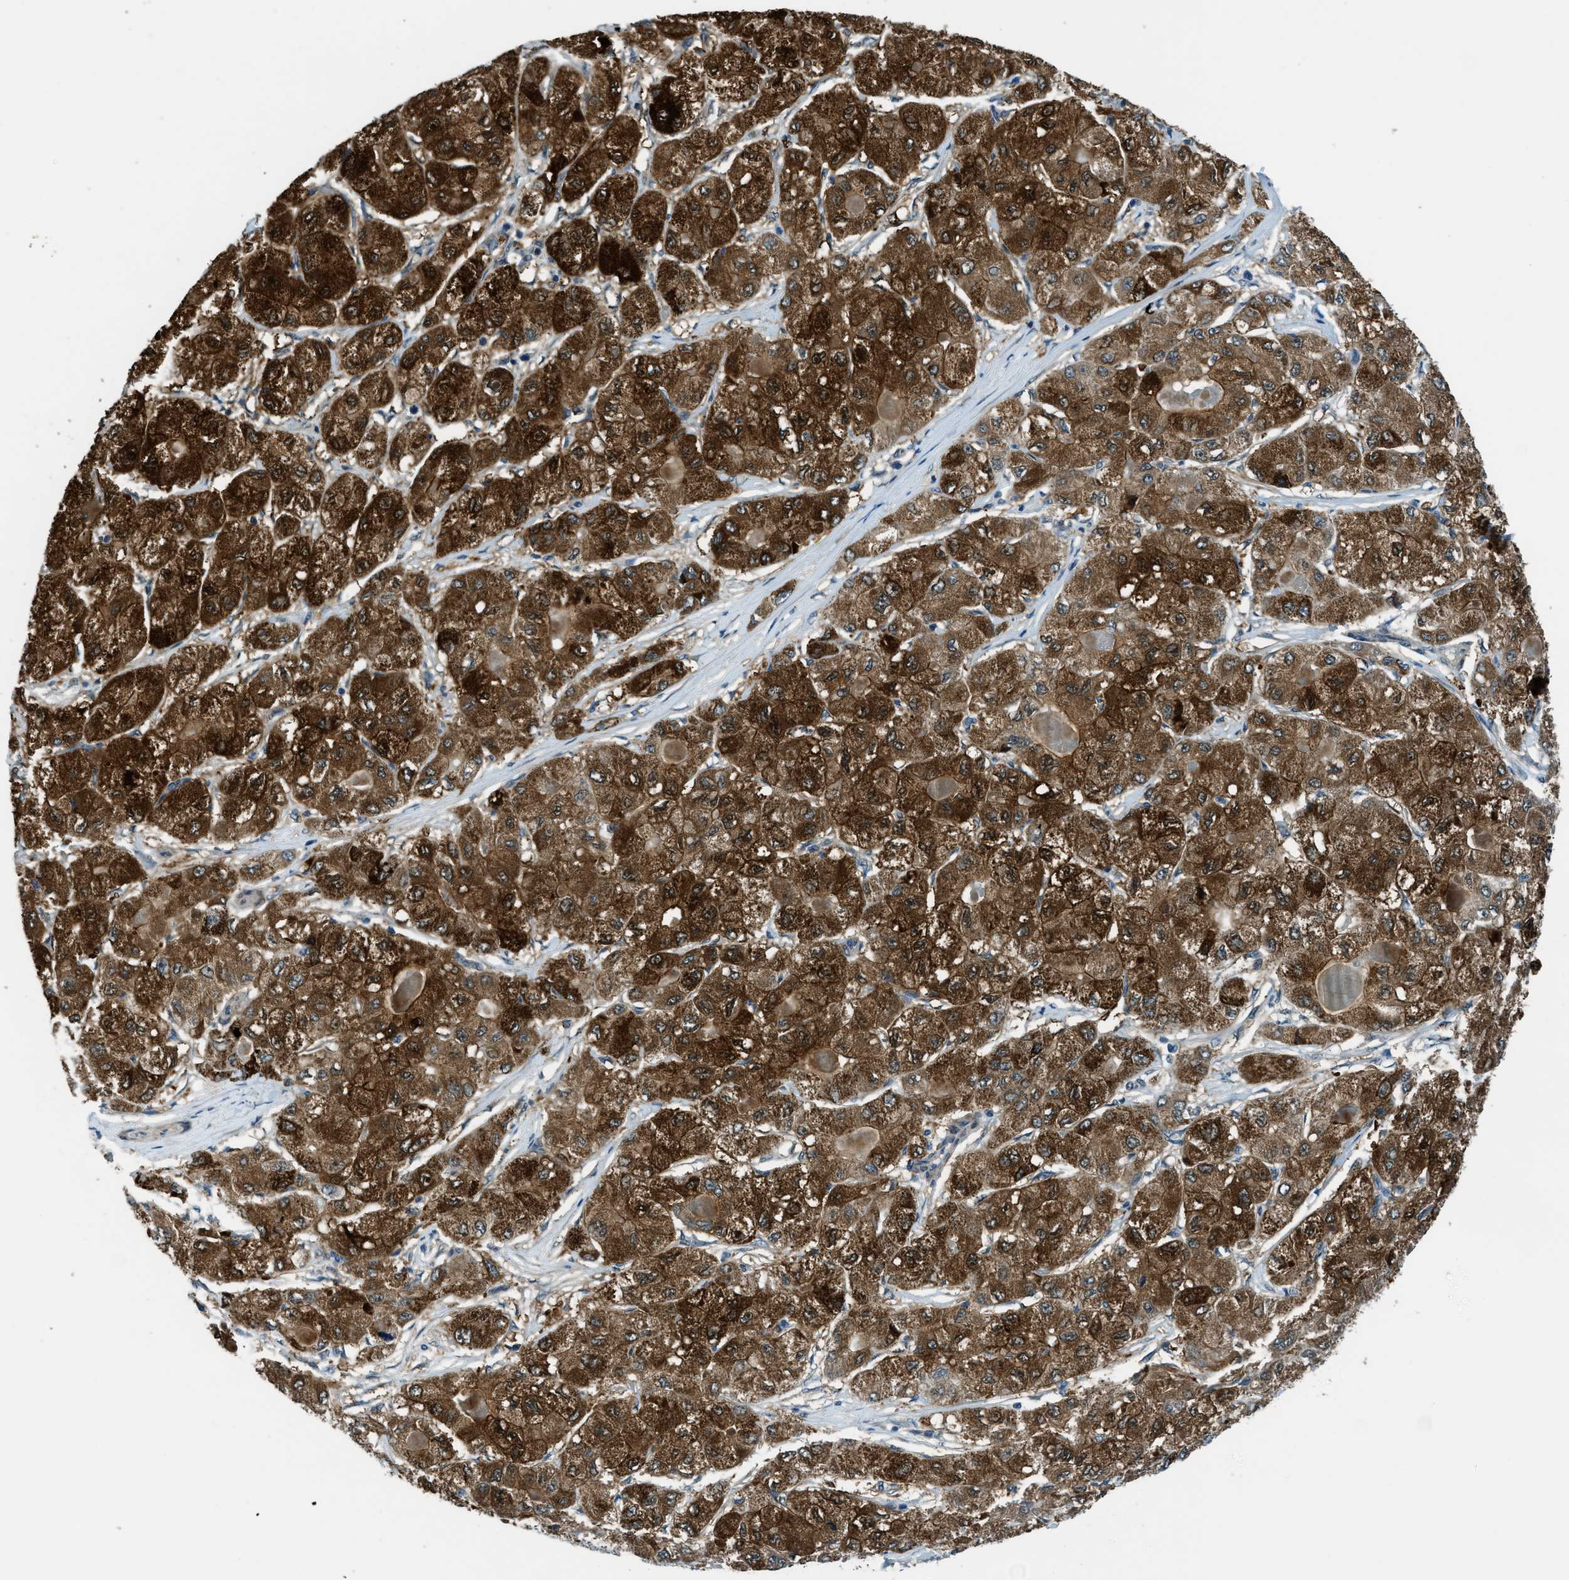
{"staining": {"intensity": "strong", "quantity": ">75%", "location": "cytoplasmic/membranous,nuclear"}, "tissue": "liver cancer", "cell_type": "Tumor cells", "image_type": "cancer", "snomed": [{"axis": "morphology", "description": "Carcinoma, Hepatocellular, NOS"}, {"axis": "topography", "description": "Liver"}], "caption": "Immunohistochemical staining of liver cancer (hepatocellular carcinoma) displays strong cytoplasmic/membranous and nuclear protein expression in approximately >75% of tumor cells. The protein is shown in brown color, while the nuclei are stained blue.", "gene": "NPEPL1", "patient": {"sex": "male", "age": 80}}